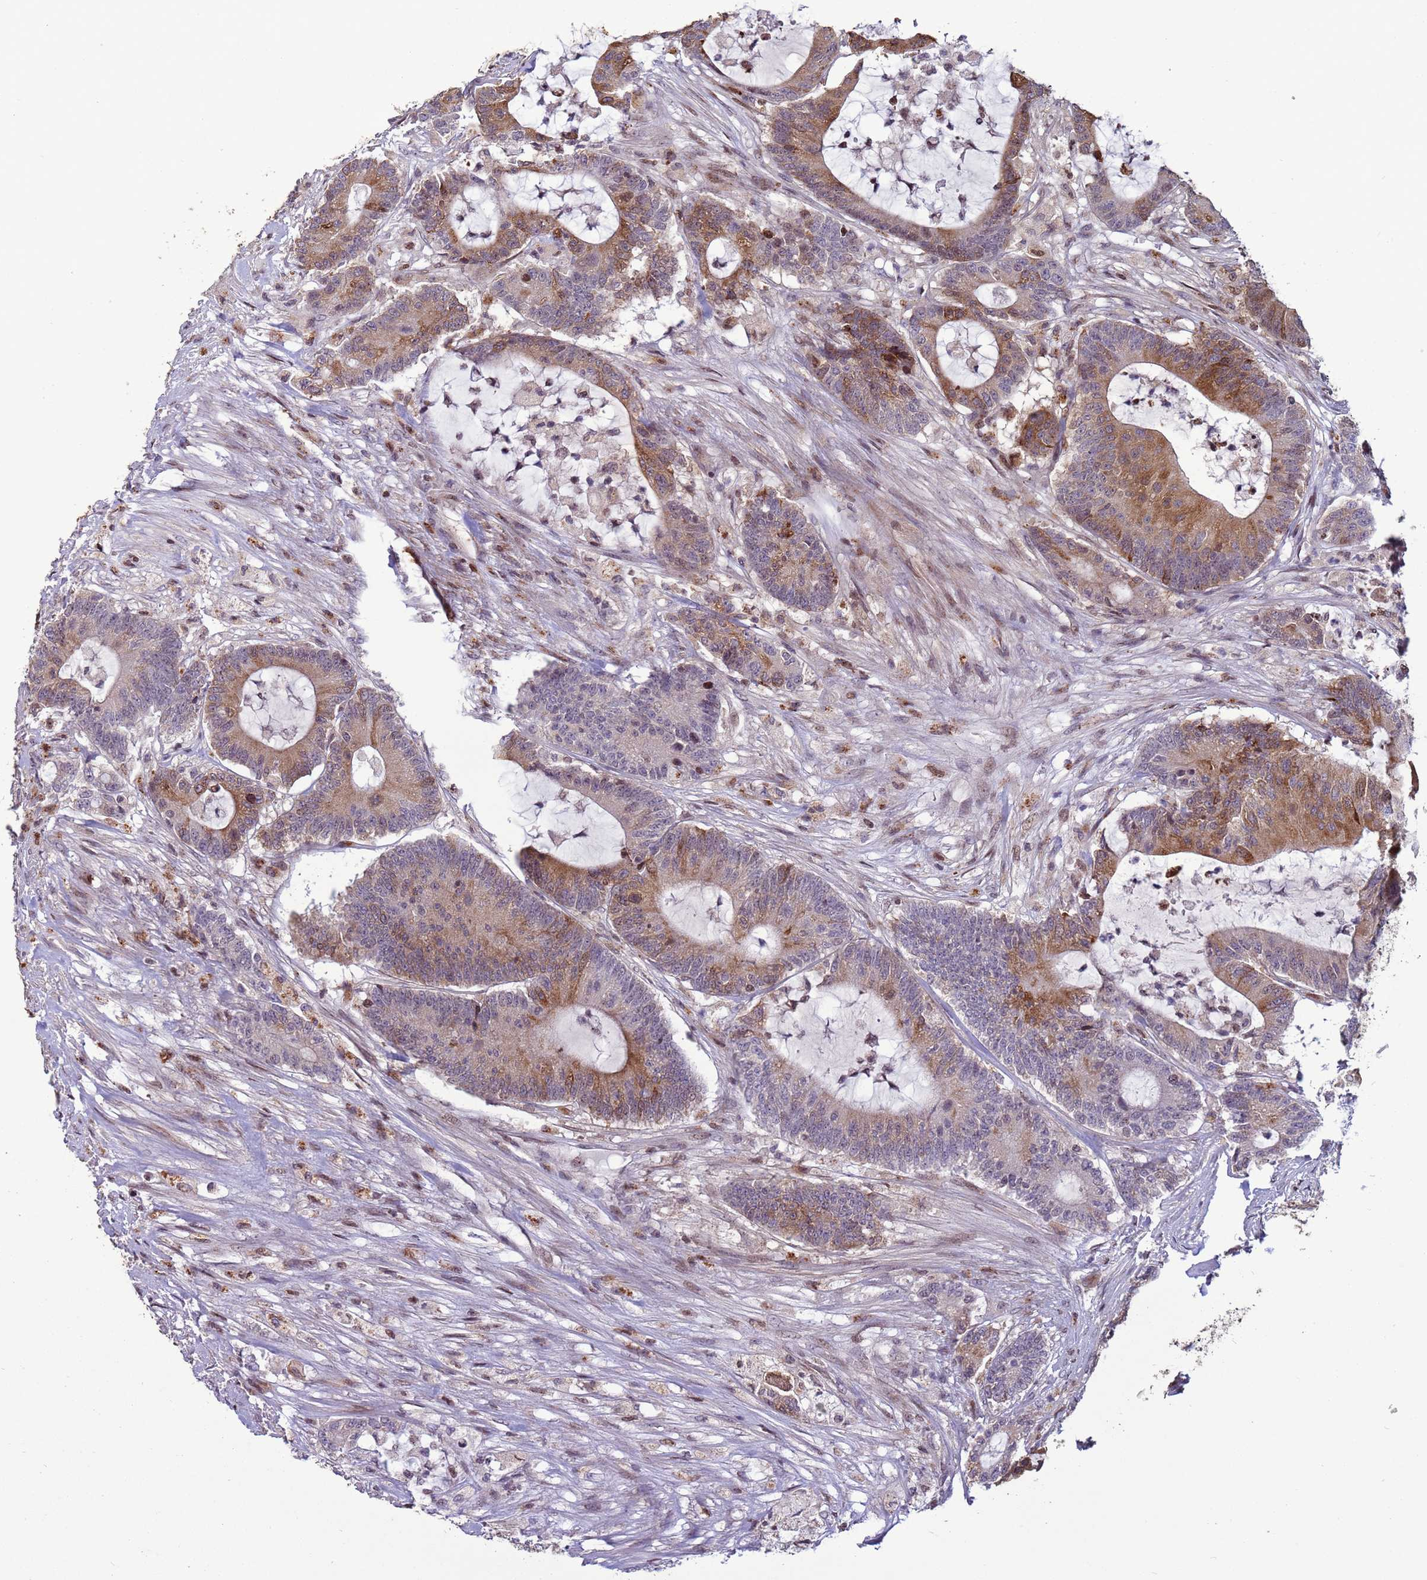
{"staining": {"intensity": "moderate", "quantity": "25%-75%", "location": "cytoplasmic/membranous"}, "tissue": "colorectal cancer", "cell_type": "Tumor cells", "image_type": "cancer", "snomed": [{"axis": "morphology", "description": "Adenocarcinoma, NOS"}, {"axis": "topography", "description": "Colon"}], "caption": "This histopathology image reveals immunohistochemistry (IHC) staining of human colorectal adenocarcinoma, with medium moderate cytoplasmic/membranous staining in about 25%-75% of tumor cells.", "gene": "HGH1", "patient": {"sex": "female", "age": 84}}